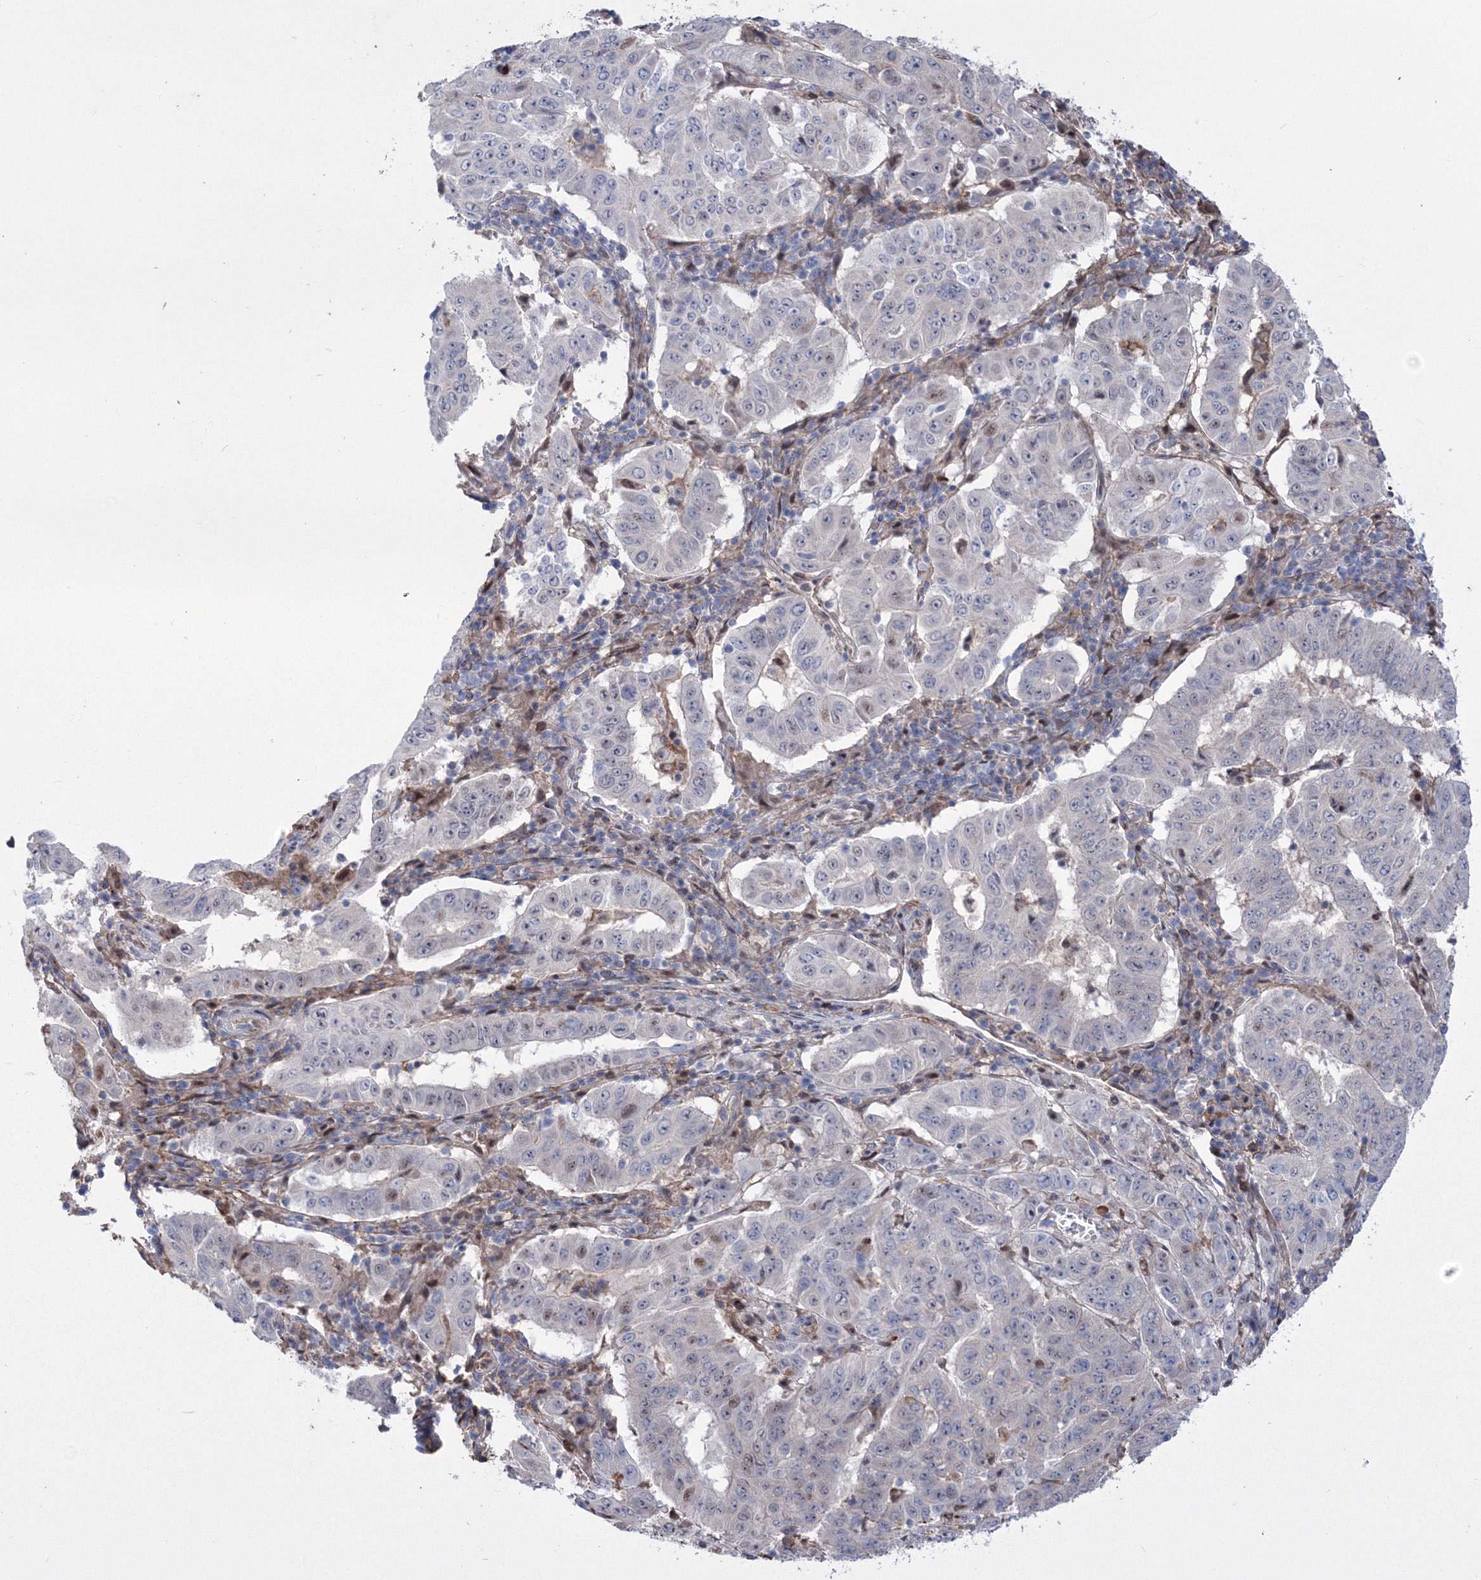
{"staining": {"intensity": "negative", "quantity": "none", "location": "none"}, "tissue": "pancreatic cancer", "cell_type": "Tumor cells", "image_type": "cancer", "snomed": [{"axis": "morphology", "description": "Adenocarcinoma, NOS"}, {"axis": "topography", "description": "Pancreas"}], "caption": "Immunohistochemical staining of pancreatic cancer demonstrates no significant staining in tumor cells.", "gene": "RNPEPL1", "patient": {"sex": "male", "age": 63}}